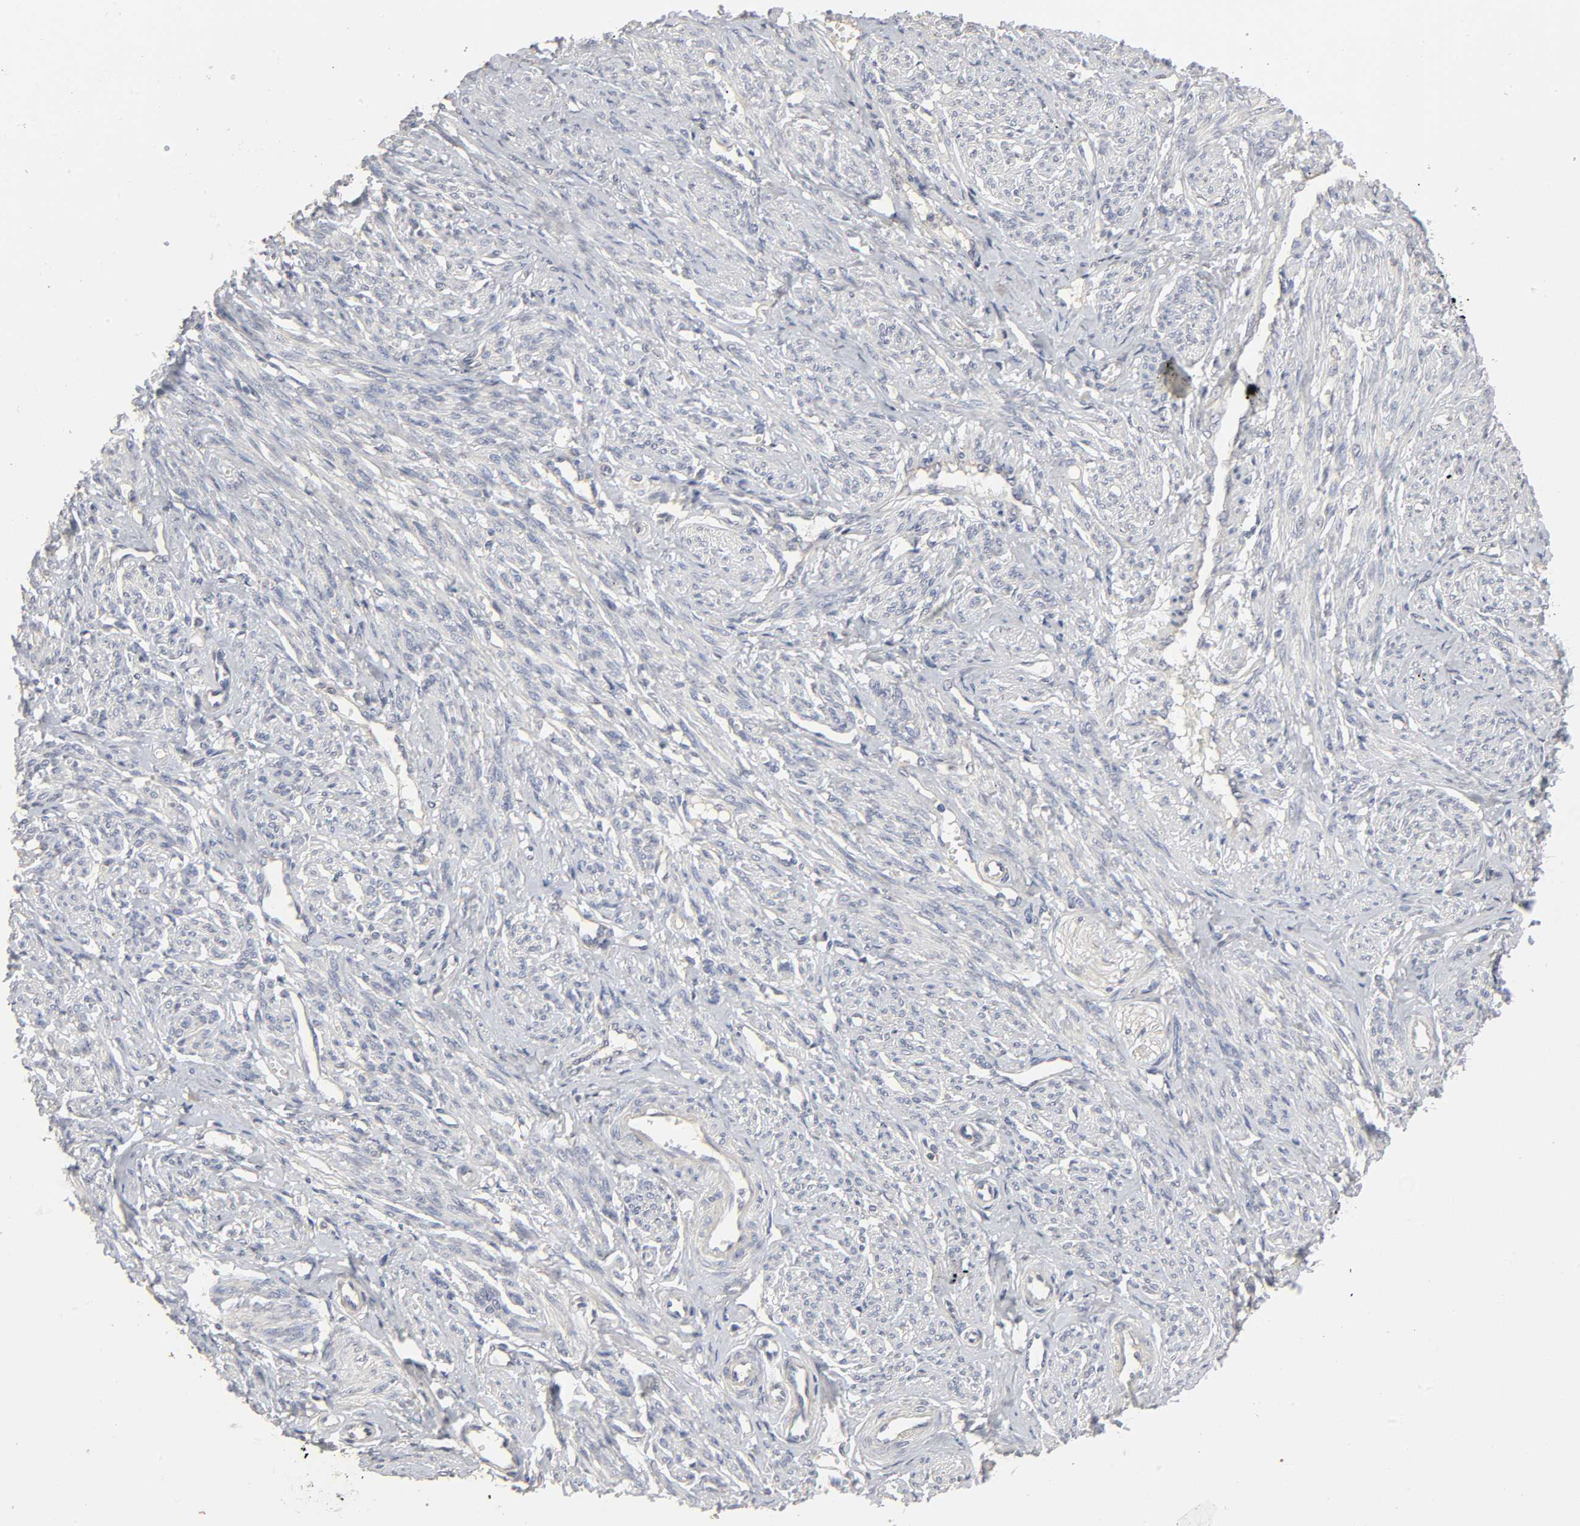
{"staining": {"intensity": "negative", "quantity": "none", "location": "none"}, "tissue": "smooth muscle", "cell_type": "Smooth muscle cells", "image_type": "normal", "snomed": [{"axis": "morphology", "description": "Normal tissue, NOS"}, {"axis": "topography", "description": "Smooth muscle"}], "caption": "High magnification brightfield microscopy of benign smooth muscle stained with DAB (brown) and counterstained with hematoxylin (blue): smooth muscle cells show no significant staining.", "gene": "SLC10A2", "patient": {"sex": "female", "age": 65}}